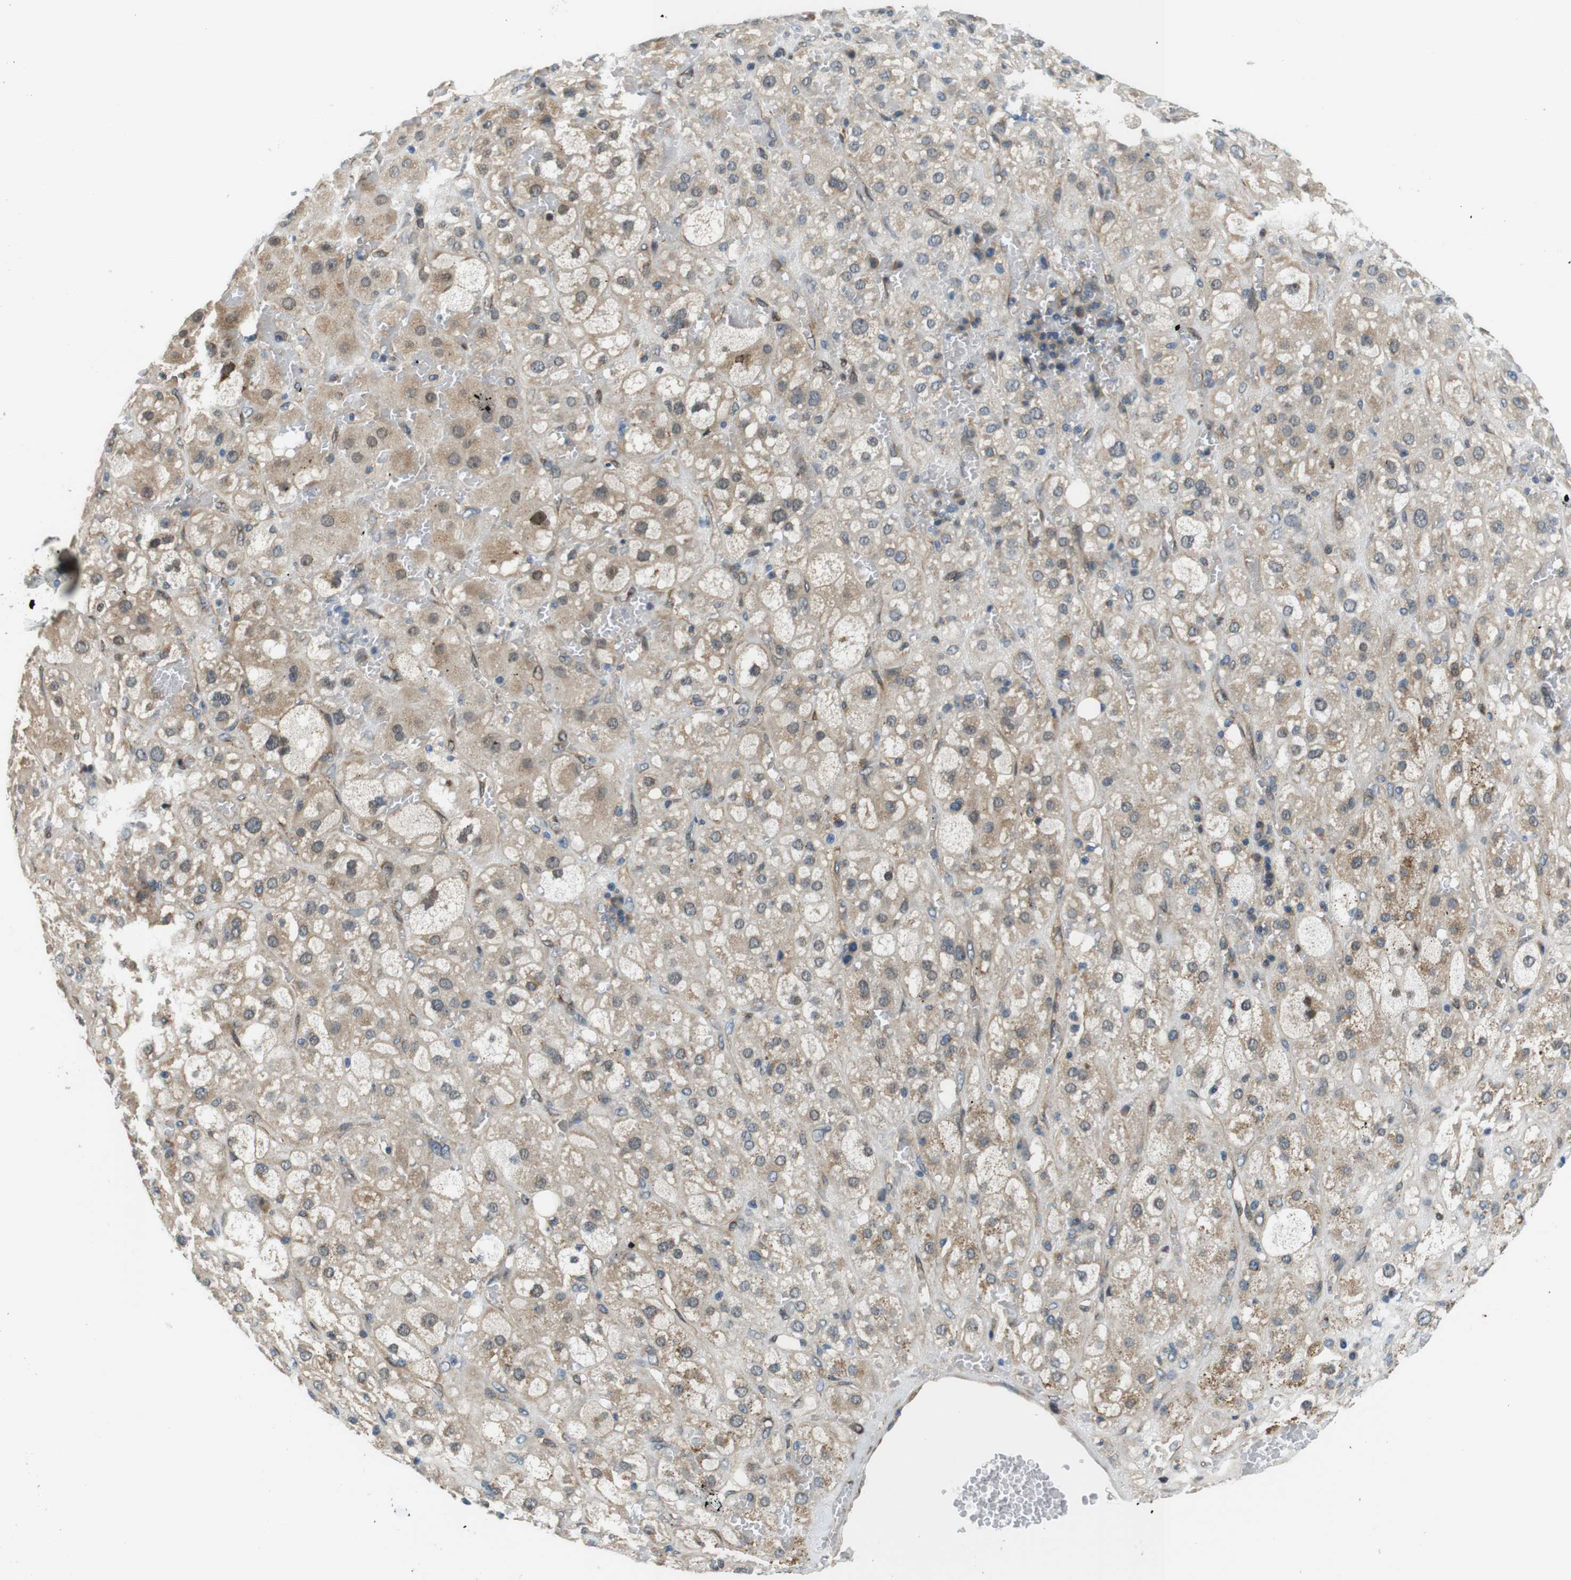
{"staining": {"intensity": "moderate", "quantity": ">75%", "location": "cytoplasmic/membranous"}, "tissue": "adrenal gland", "cell_type": "Glandular cells", "image_type": "normal", "snomed": [{"axis": "morphology", "description": "Normal tissue, NOS"}, {"axis": "topography", "description": "Adrenal gland"}], "caption": "The histopathology image reveals a brown stain indicating the presence of a protein in the cytoplasmic/membranous of glandular cells in adrenal gland. The staining was performed using DAB, with brown indicating positive protein expression. Nuclei are stained blue with hematoxylin.", "gene": "PALD1", "patient": {"sex": "female", "age": 47}}